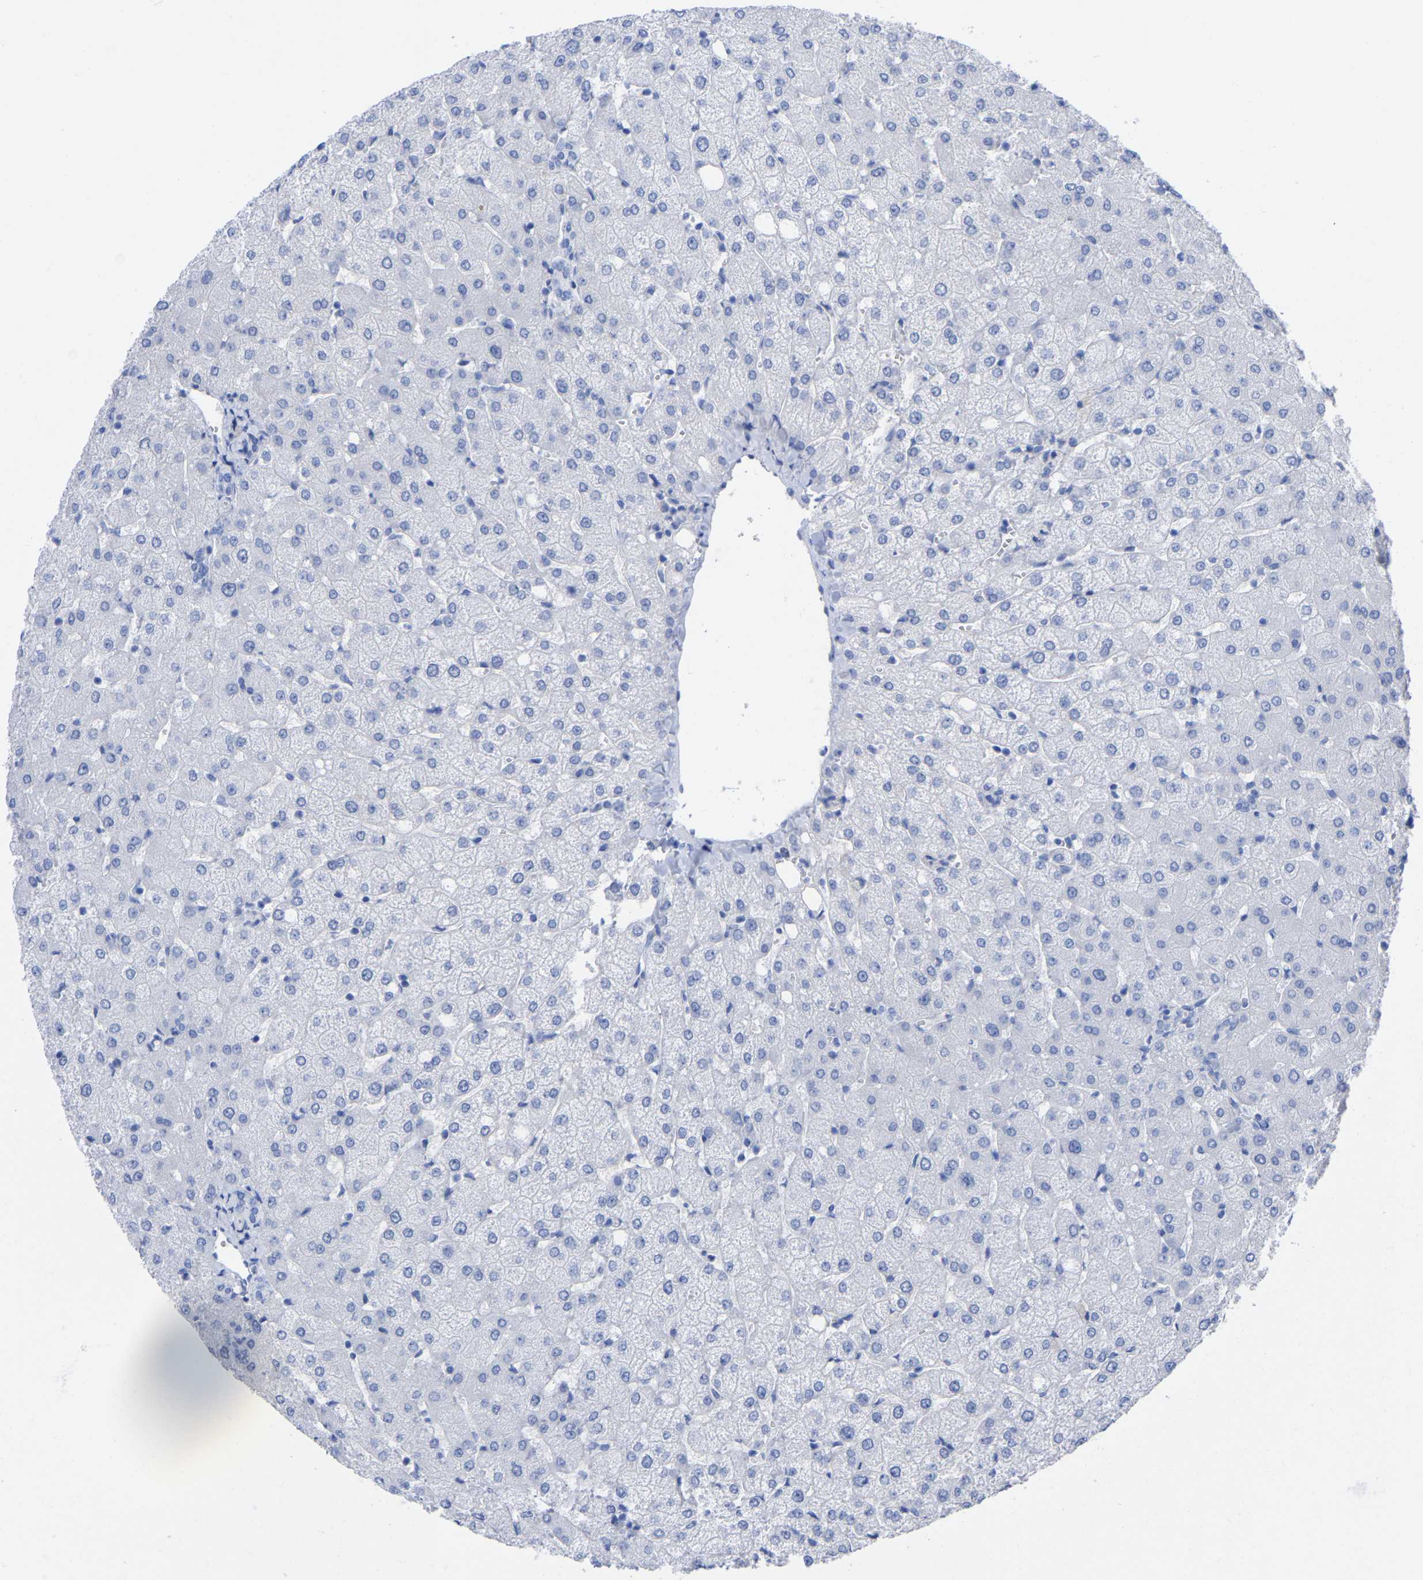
{"staining": {"intensity": "negative", "quantity": "none", "location": "none"}, "tissue": "liver", "cell_type": "Cholangiocytes", "image_type": "normal", "snomed": [{"axis": "morphology", "description": "Normal tissue, NOS"}, {"axis": "topography", "description": "Liver"}], "caption": "Immunohistochemical staining of unremarkable liver reveals no significant positivity in cholangiocytes.", "gene": "HAPLN1", "patient": {"sex": "female", "age": 54}}